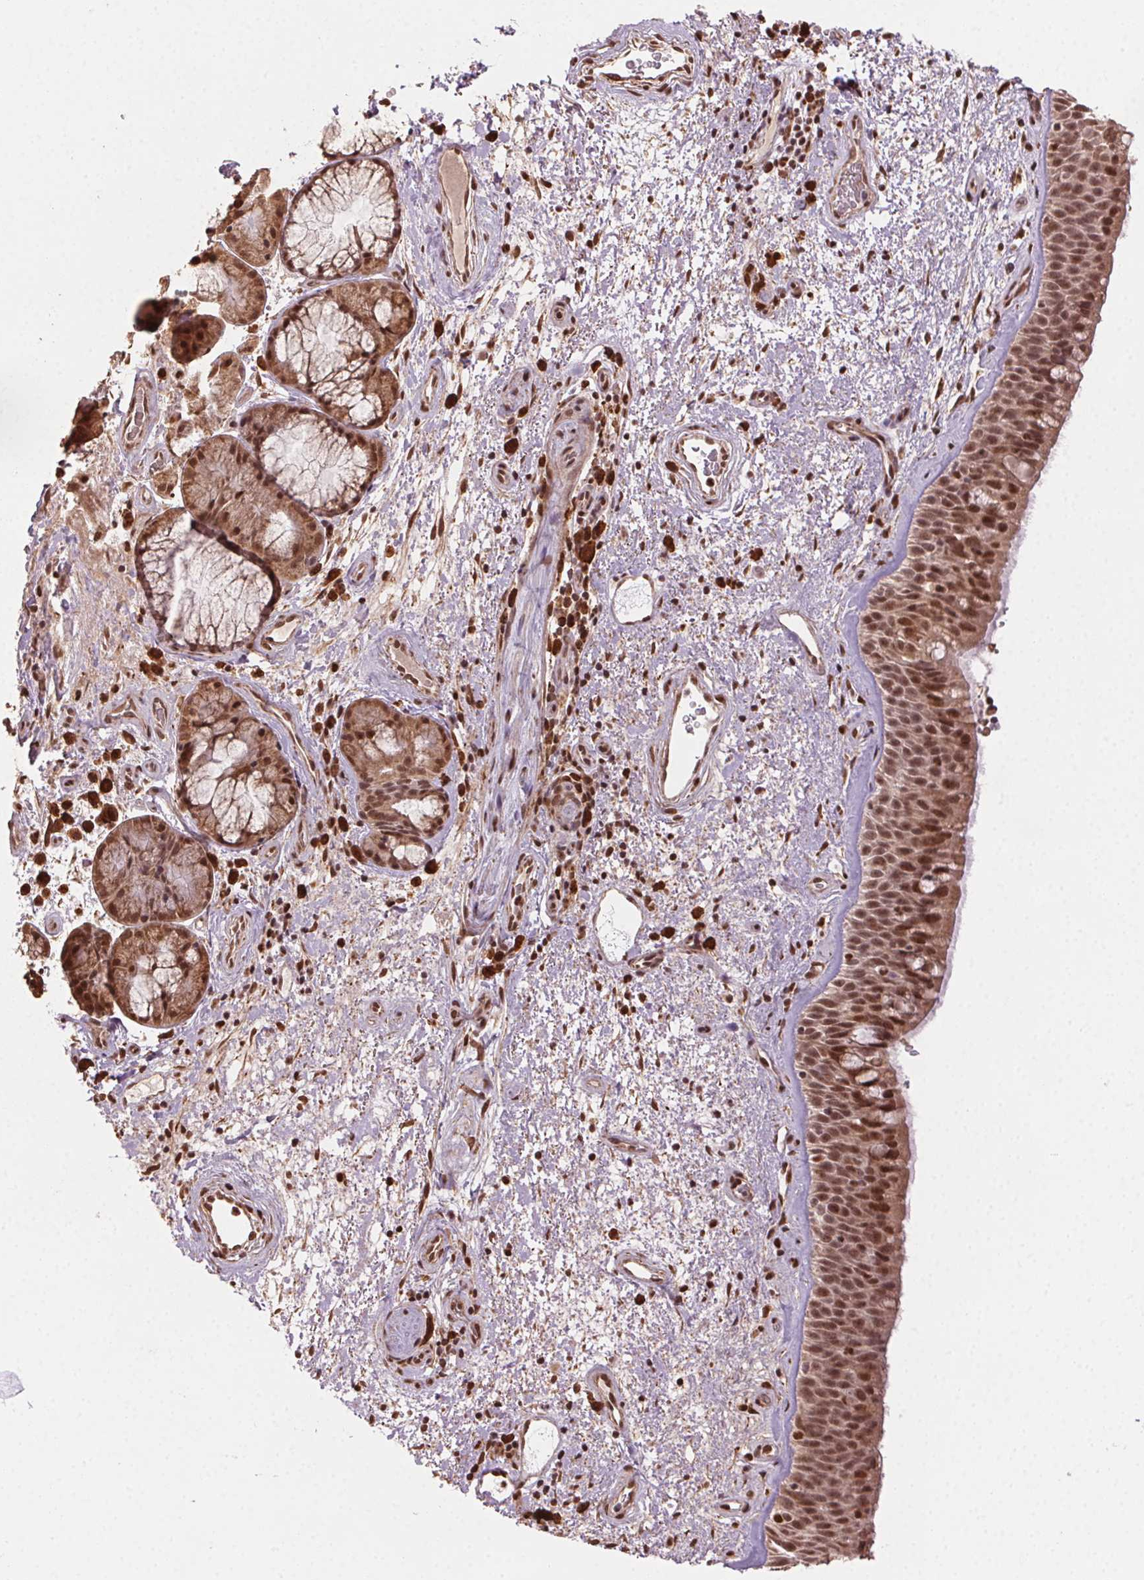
{"staining": {"intensity": "moderate", "quantity": ">75%", "location": "nuclear"}, "tissue": "bronchus", "cell_type": "Respiratory epithelial cells", "image_type": "normal", "snomed": [{"axis": "morphology", "description": "Normal tissue, NOS"}, {"axis": "topography", "description": "Bronchus"}], "caption": "A medium amount of moderate nuclear expression is appreciated in about >75% of respiratory epithelial cells in normal bronchus.", "gene": "TREML4", "patient": {"sex": "male", "age": 48}}